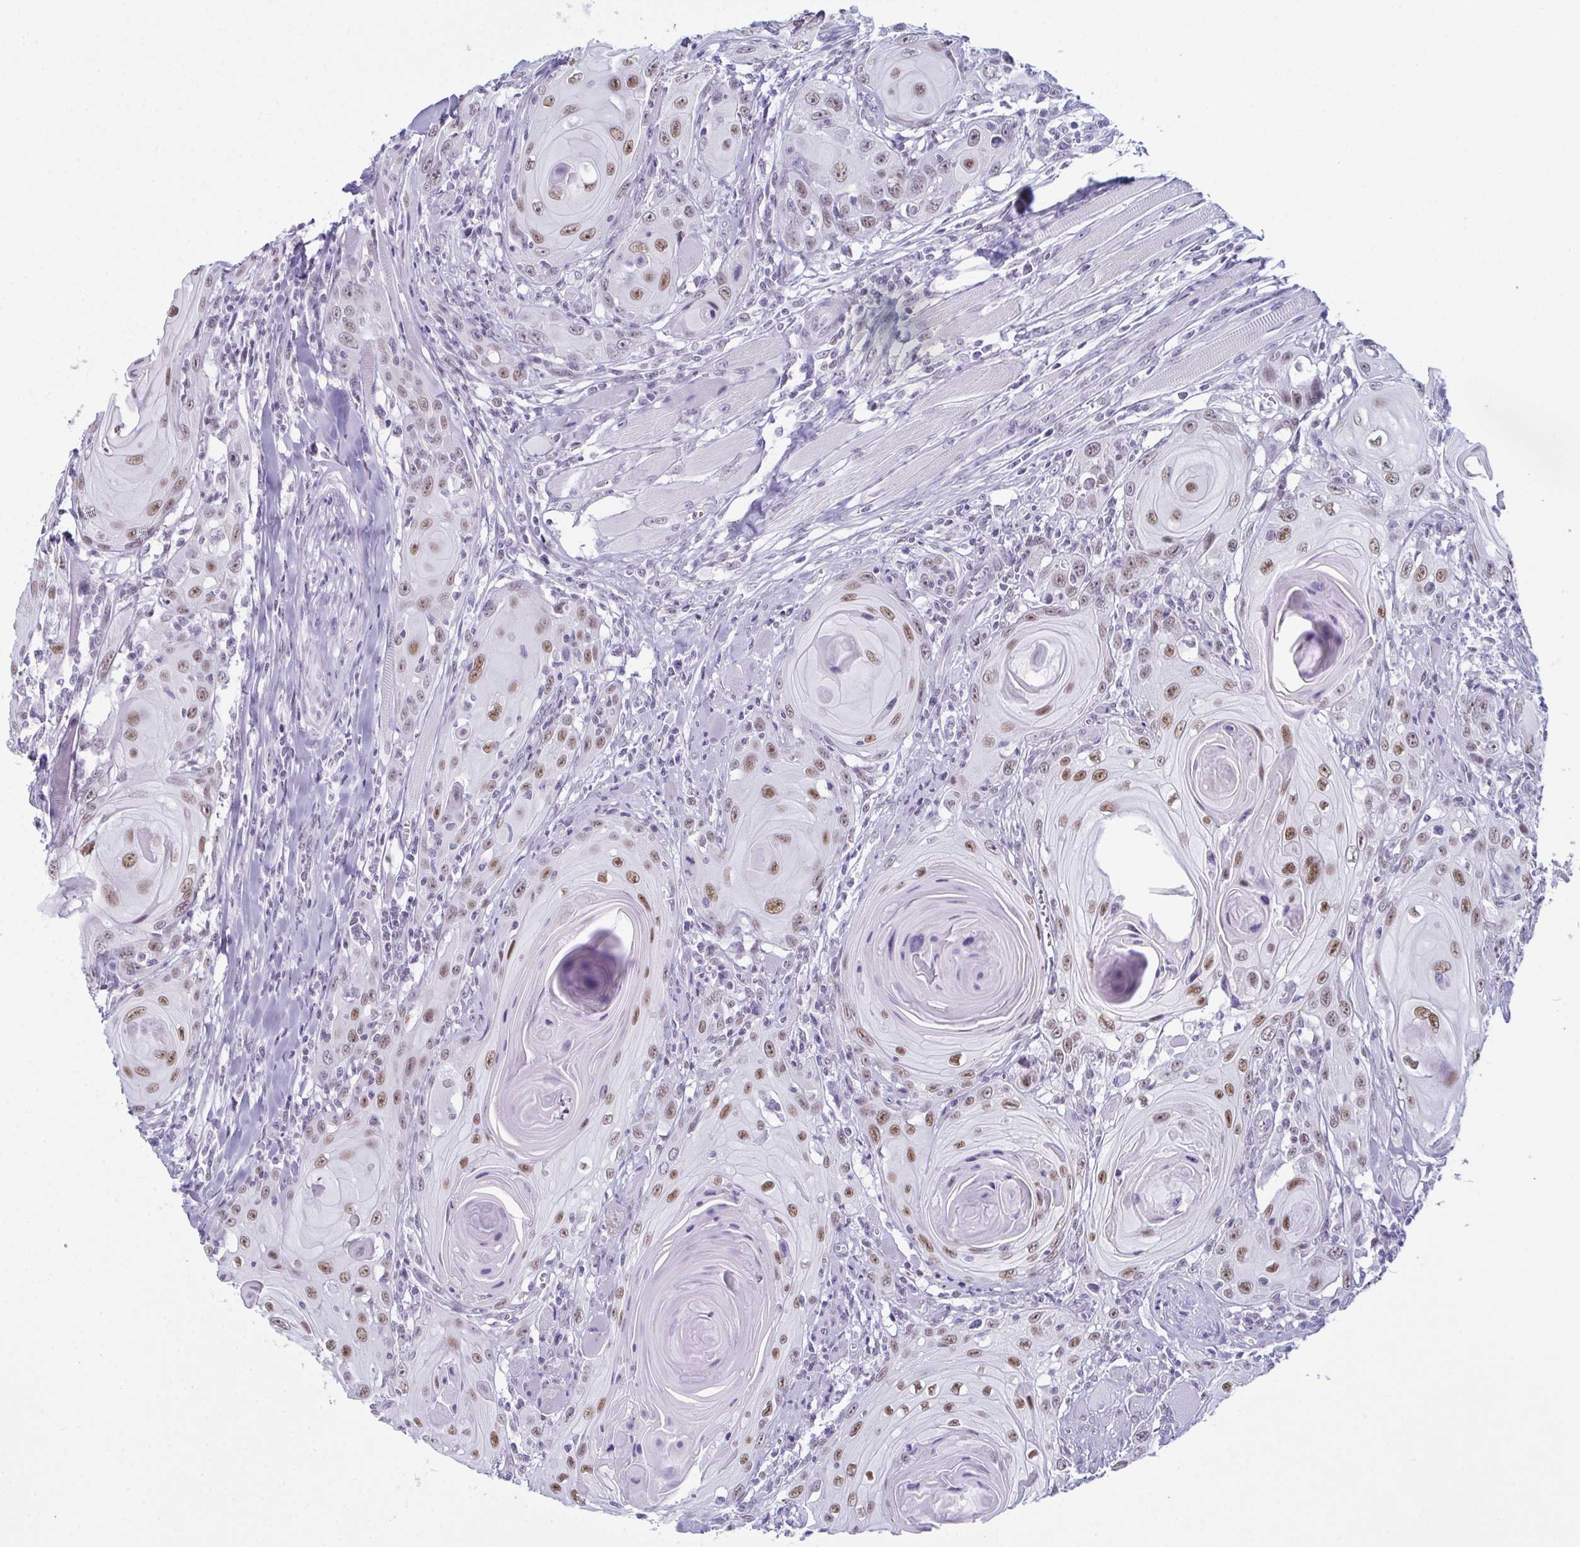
{"staining": {"intensity": "moderate", "quantity": "25%-75%", "location": "nuclear"}, "tissue": "head and neck cancer", "cell_type": "Tumor cells", "image_type": "cancer", "snomed": [{"axis": "morphology", "description": "Squamous cell carcinoma, NOS"}, {"axis": "topography", "description": "Head-Neck"}], "caption": "DAB (3,3'-diaminobenzidine) immunohistochemical staining of human head and neck cancer (squamous cell carcinoma) demonstrates moderate nuclear protein positivity in about 25%-75% of tumor cells.", "gene": "RBM7", "patient": {"sex": "female", "age": 80}}